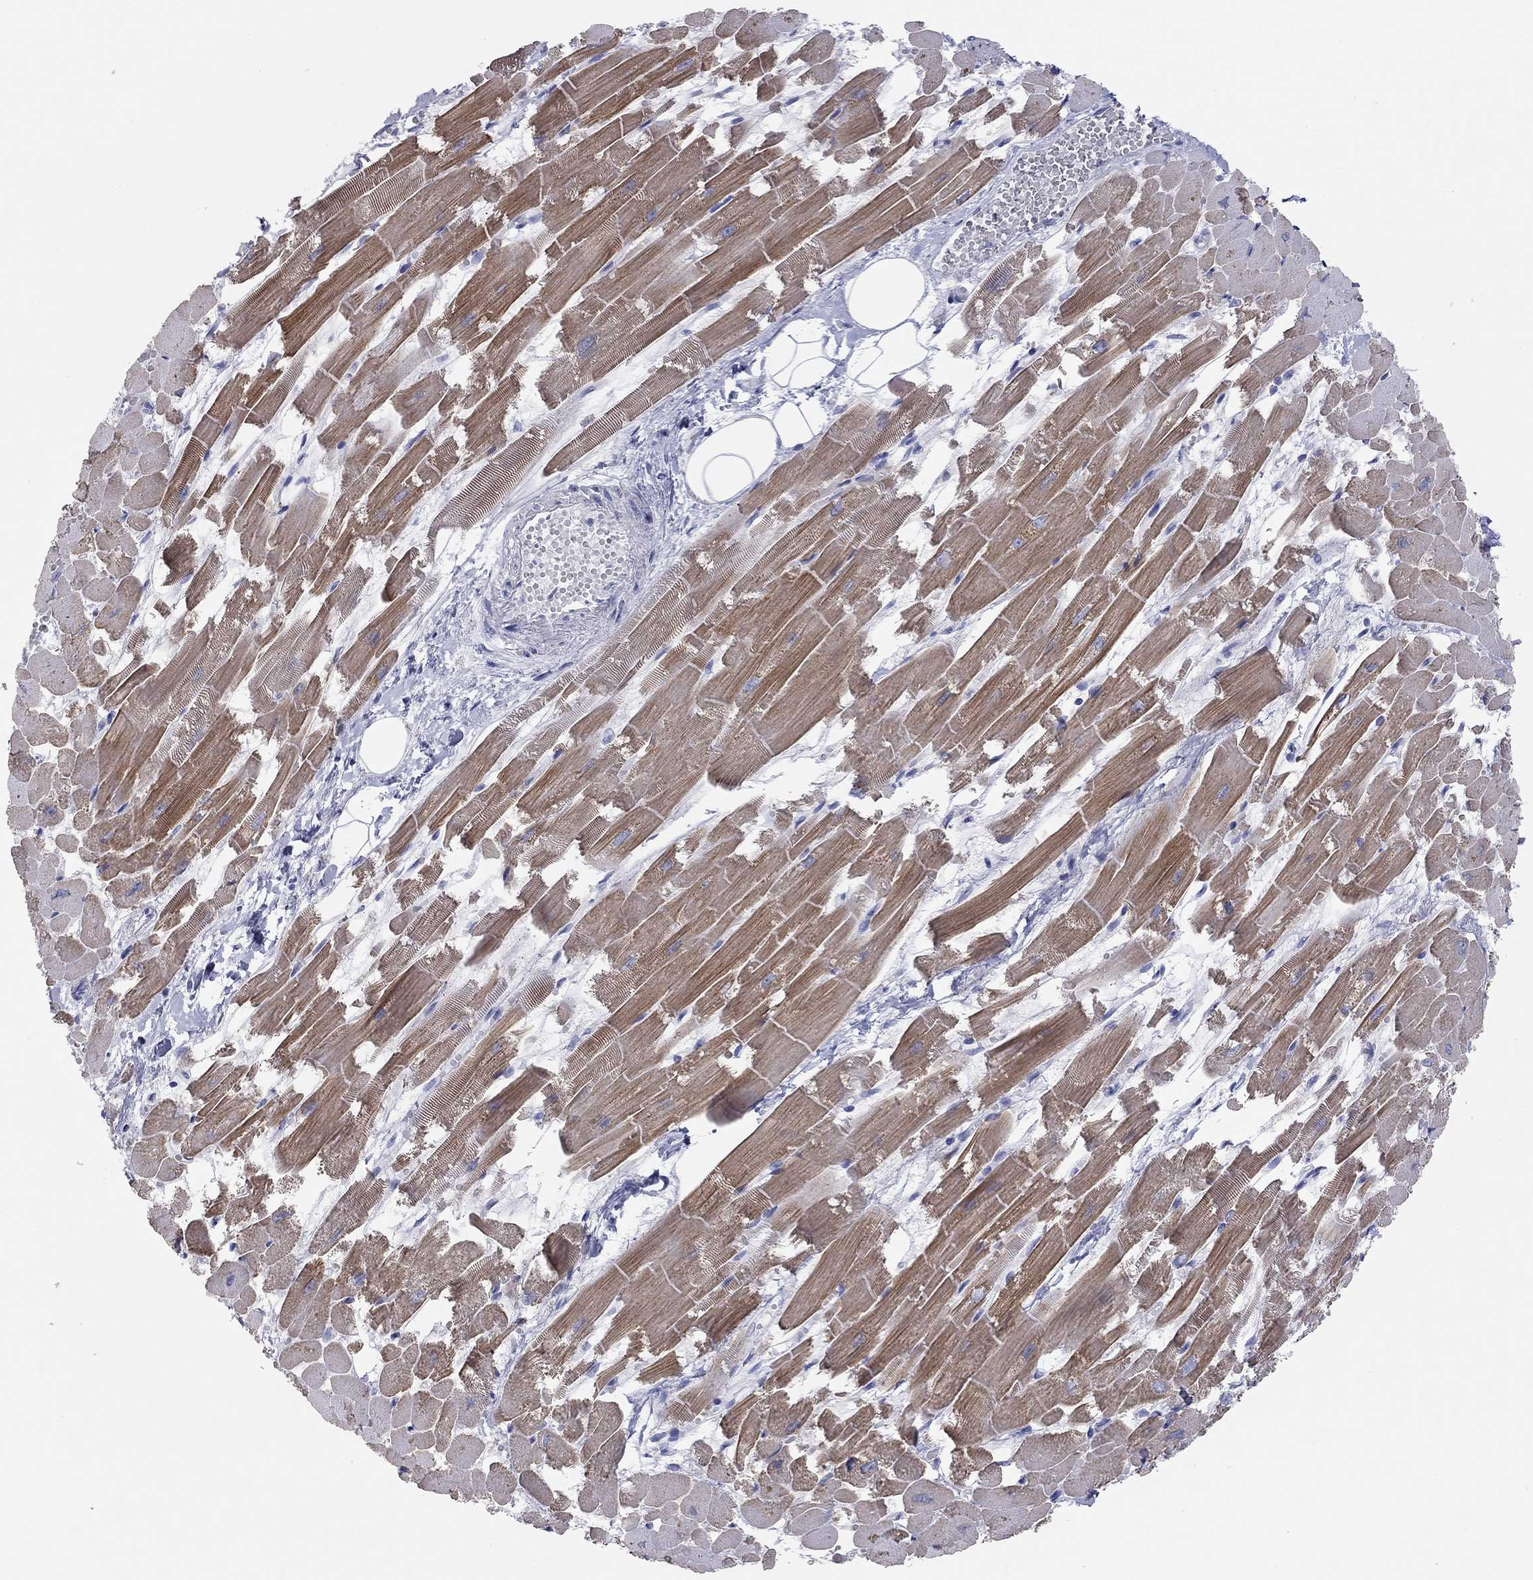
{"staining": {"intensity": "moderate", "quantity": ">75%", "location": "cytoplasmic/membranous"}, "tissue": "heart muscle", "cell_type": "Cardiomyocytes", "image_type": "normal", "snomed": [{"axis": "morphology", "description": "Normal tissue, NOS"}, {"axis": "topography", "description": "Heart"}], "caption": "Immunohistochemistry image of normal heart muscle: heart muscle stained using immunohistochemistry demonstrates medium levels of moderate protein expression localized specifically in the cytoplasmic/membranous of cardiomyocytes, appearing as a cytoplasmic/membranous brown color.", "gene": "AK8", "patient": {"sex": "female", "age": 52}}